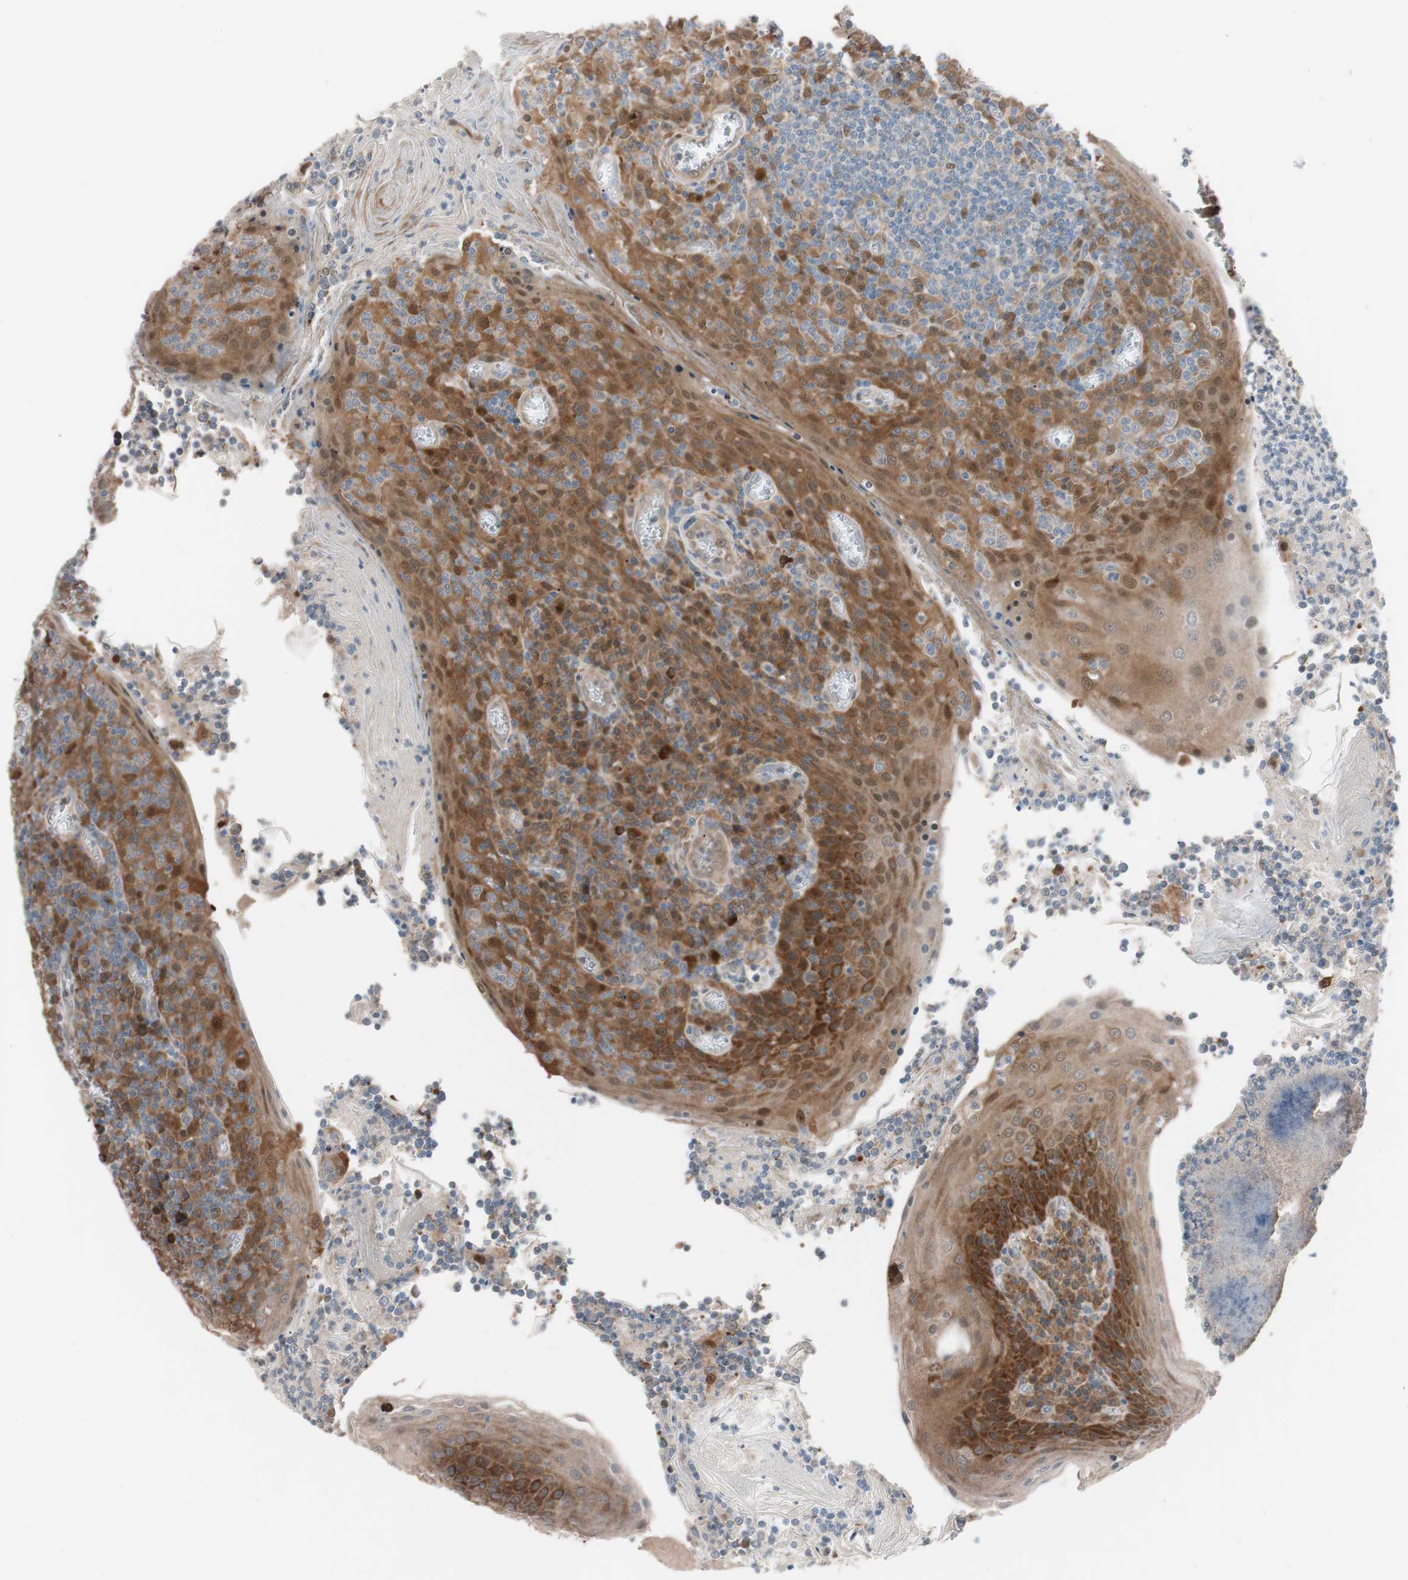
{"staining": {"intensity": "moderate", "quantity": ">75%", "location": "cytoplasmic/membranous"}, "tissue": "tonsil", "cell_type": "Germinal center cells", "image_type": "normal", "snomed": [{"axis": "morphology", "description": "Normal tissue, NOS"}, {"axis": "topography", "description": "Tonsil"}], "caption": "Benign tonsil shows moderate cytoplasmic/membranous expression in about >75% of germinal center cells, visualized by immunohistochemistry.", "gene": "FAAH", "patient": {"sex": "male", "age": 31}}